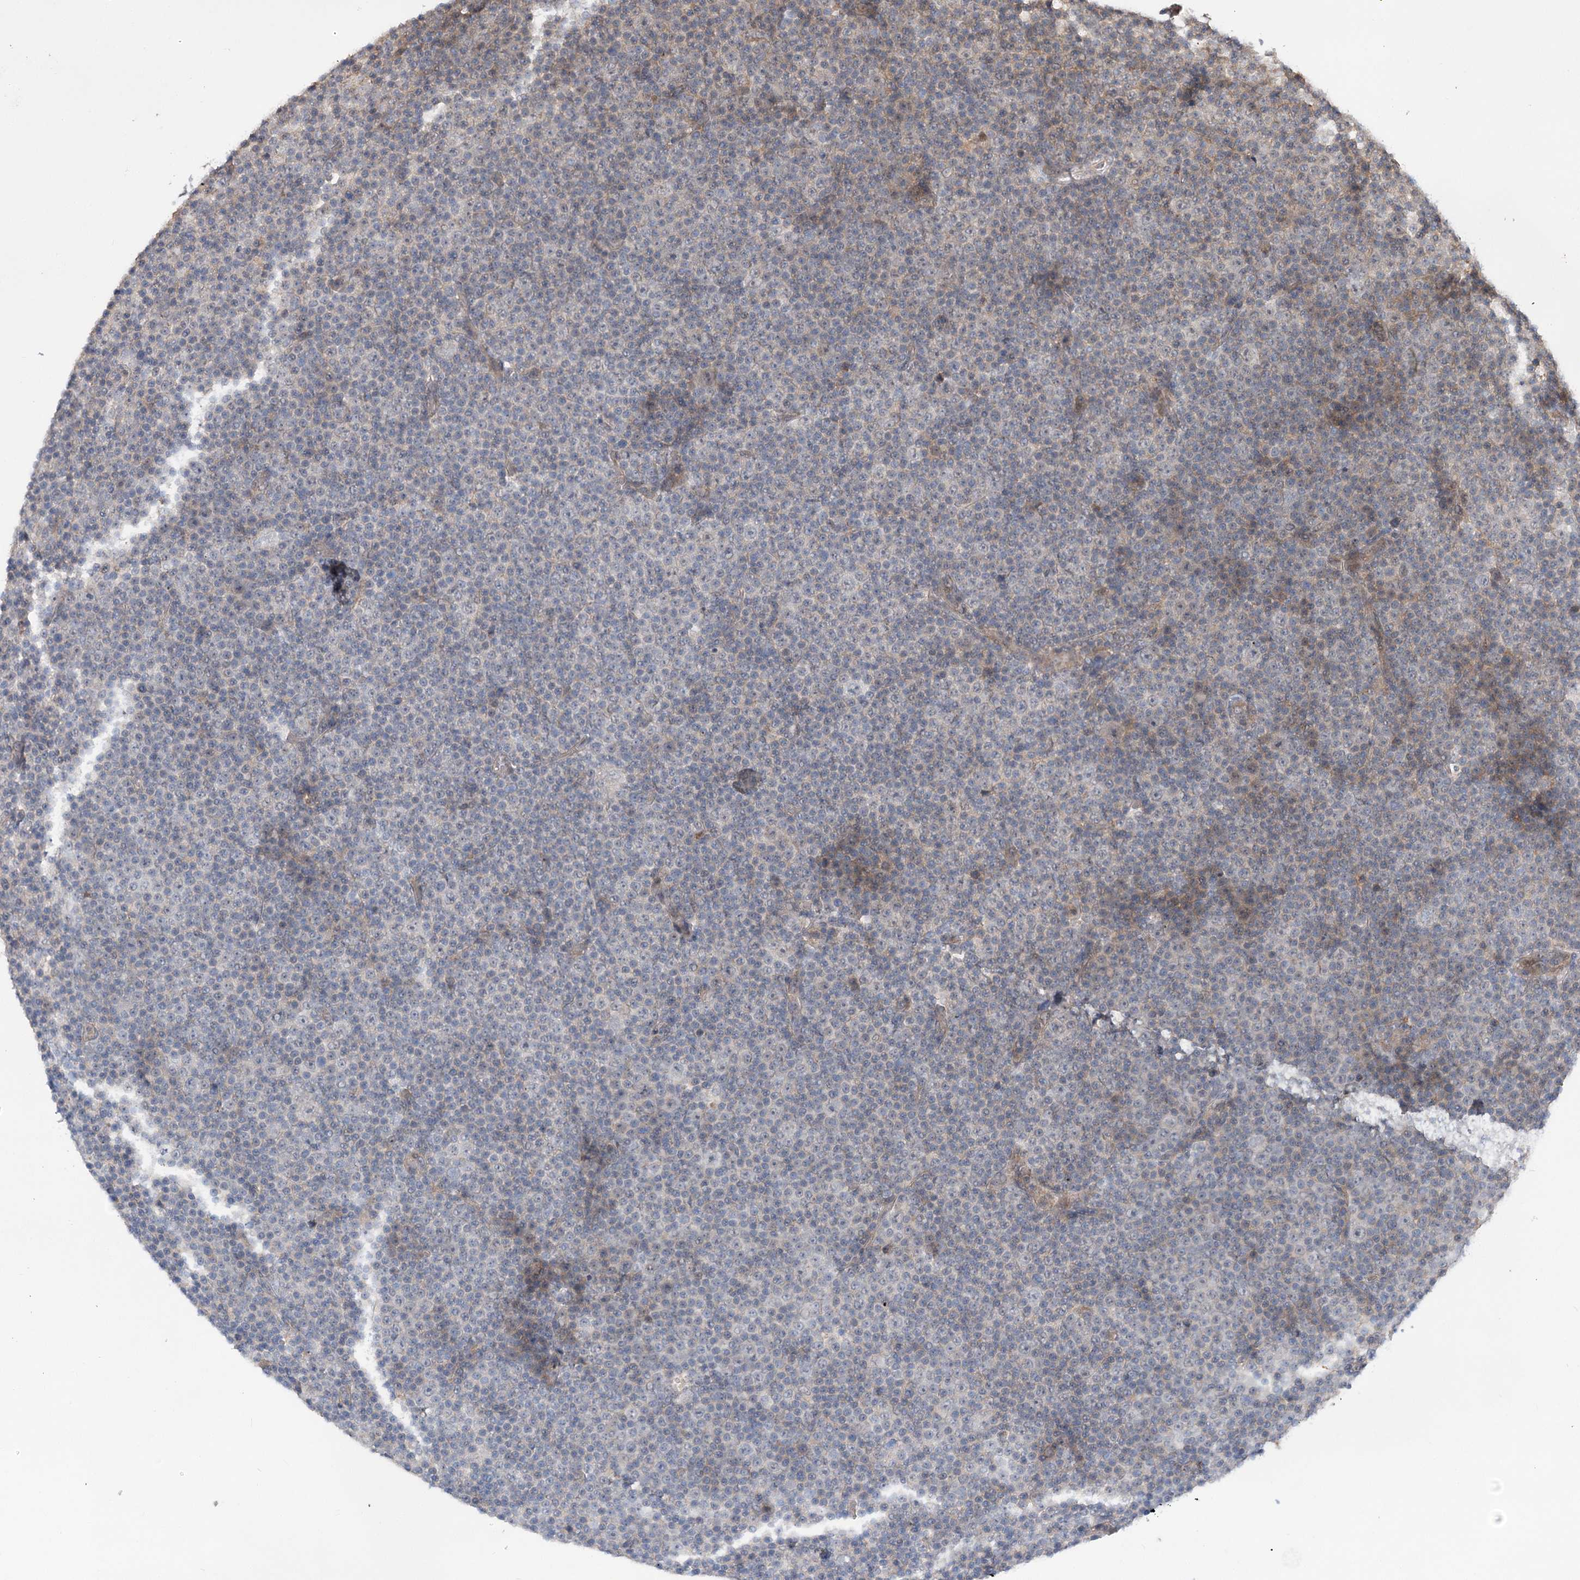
{"staining": {"intensity": "negative", "quantity": "none", "location": "none"}, "tissue": "lymphoma", "cell_type": "Tumor cells", "image_type": "cancer", "snomed": [{"axis": "morphology", "description": "Malignant lymphoma, non-Hodgkin's type, Low grade"}, {"axis": "topography", "description": "Lymph node"}], "caption": "Immunohistochemistry (IHC) histopathology image of malignant lymphoma, non-Hodgkin's type (low-grade) stained for a protein (brown), which shows no staining in tumor cells.", "gene": "TENM2", "patient": {"sex": "female", "age": 67}}